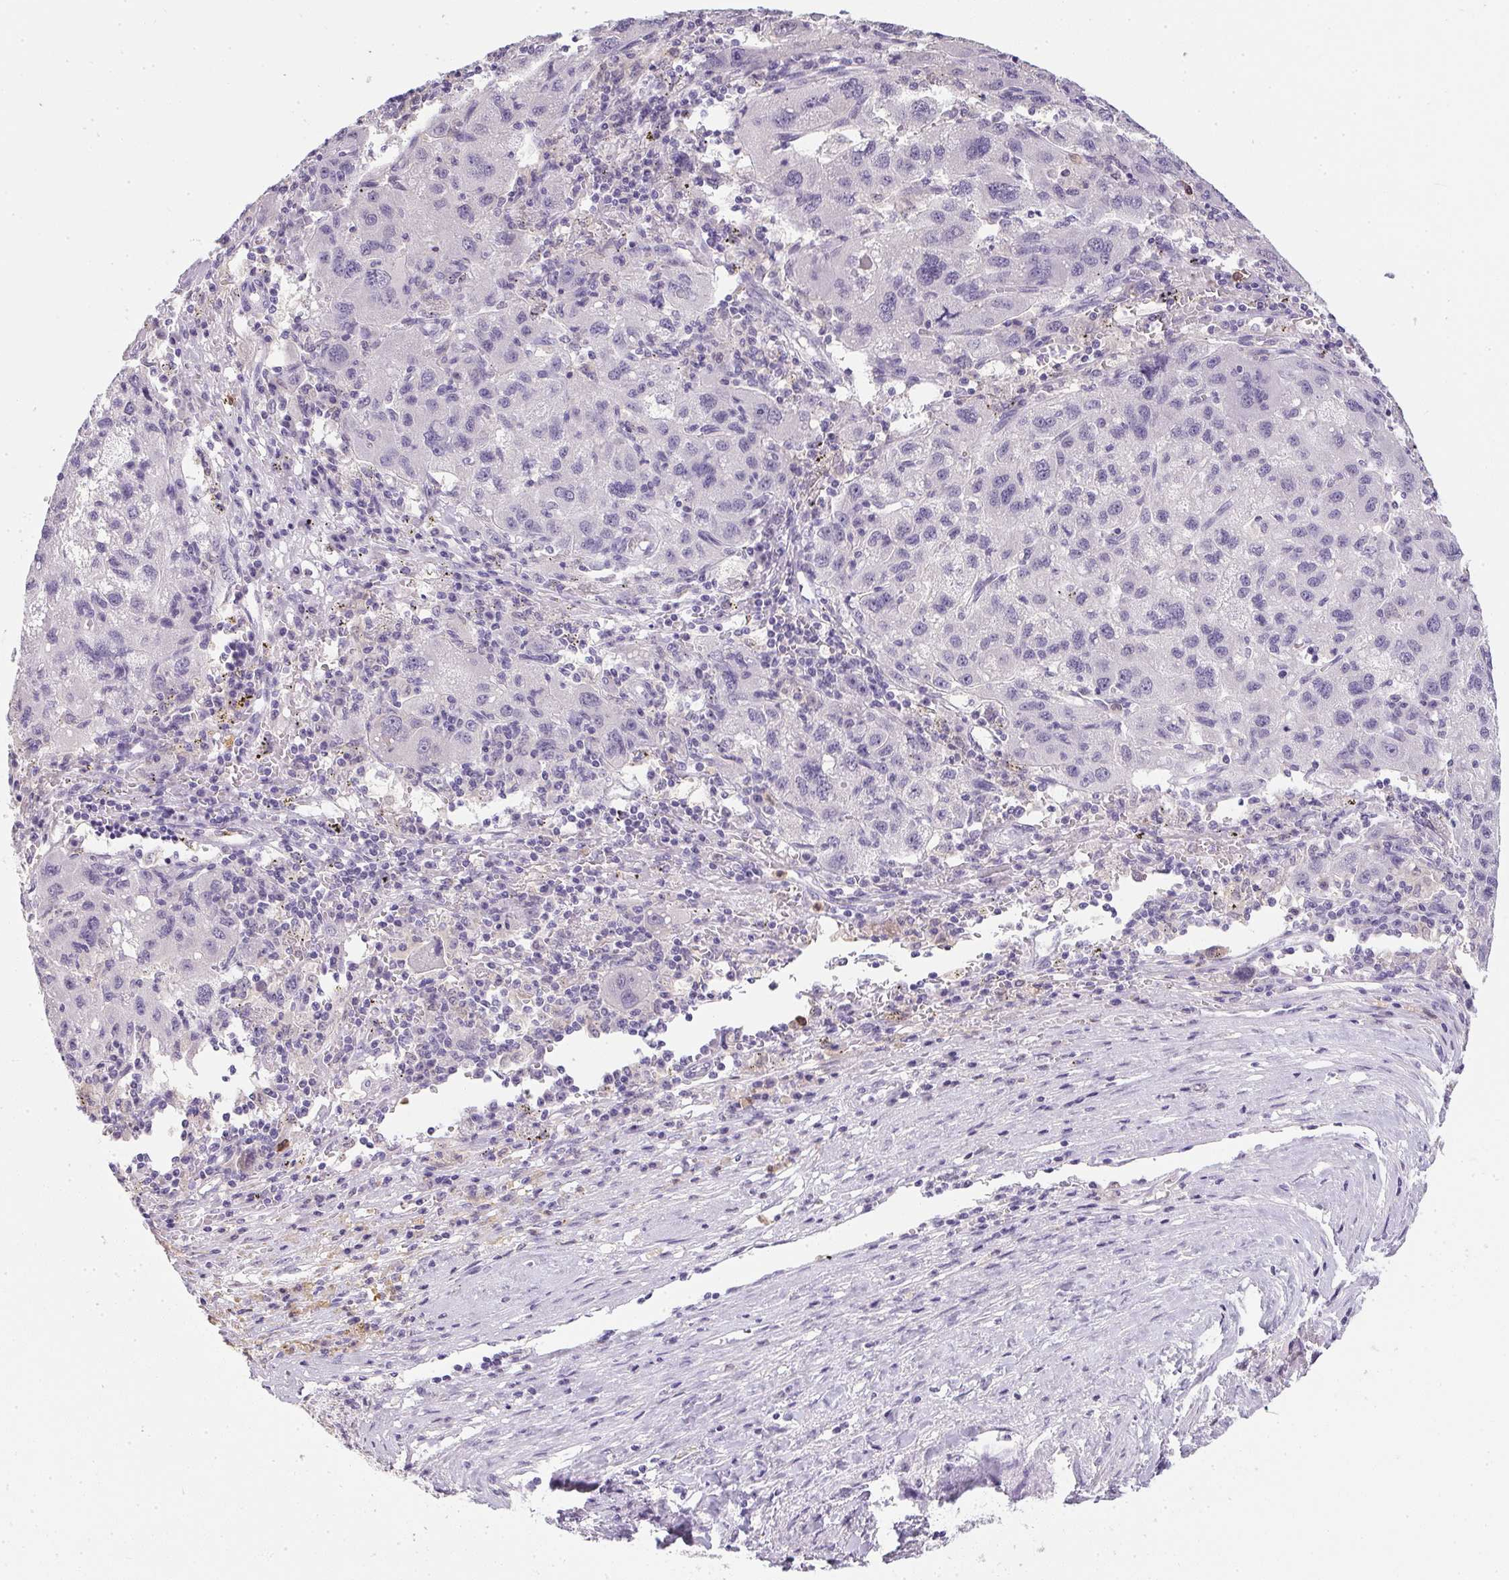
{"staining": {"intensity": "negative", "quantity": "none", "location": "none"}, "tissue": "liver cancer", "cell_type": "Tumor cells", "image_type": "cancer", "snomed": [{"axis": "morphology", "description": "Carcinoma, Hepatocellular, NOS"}, {"axis": "topography", "description": "Liver"}], "caption": "Human liver hepatocellular carcinoma stained for a protein using IHC reveals no expression in tumor cells.", "gene": "DNAJC5G", "patient": {"sex": "female", "age": 77}}